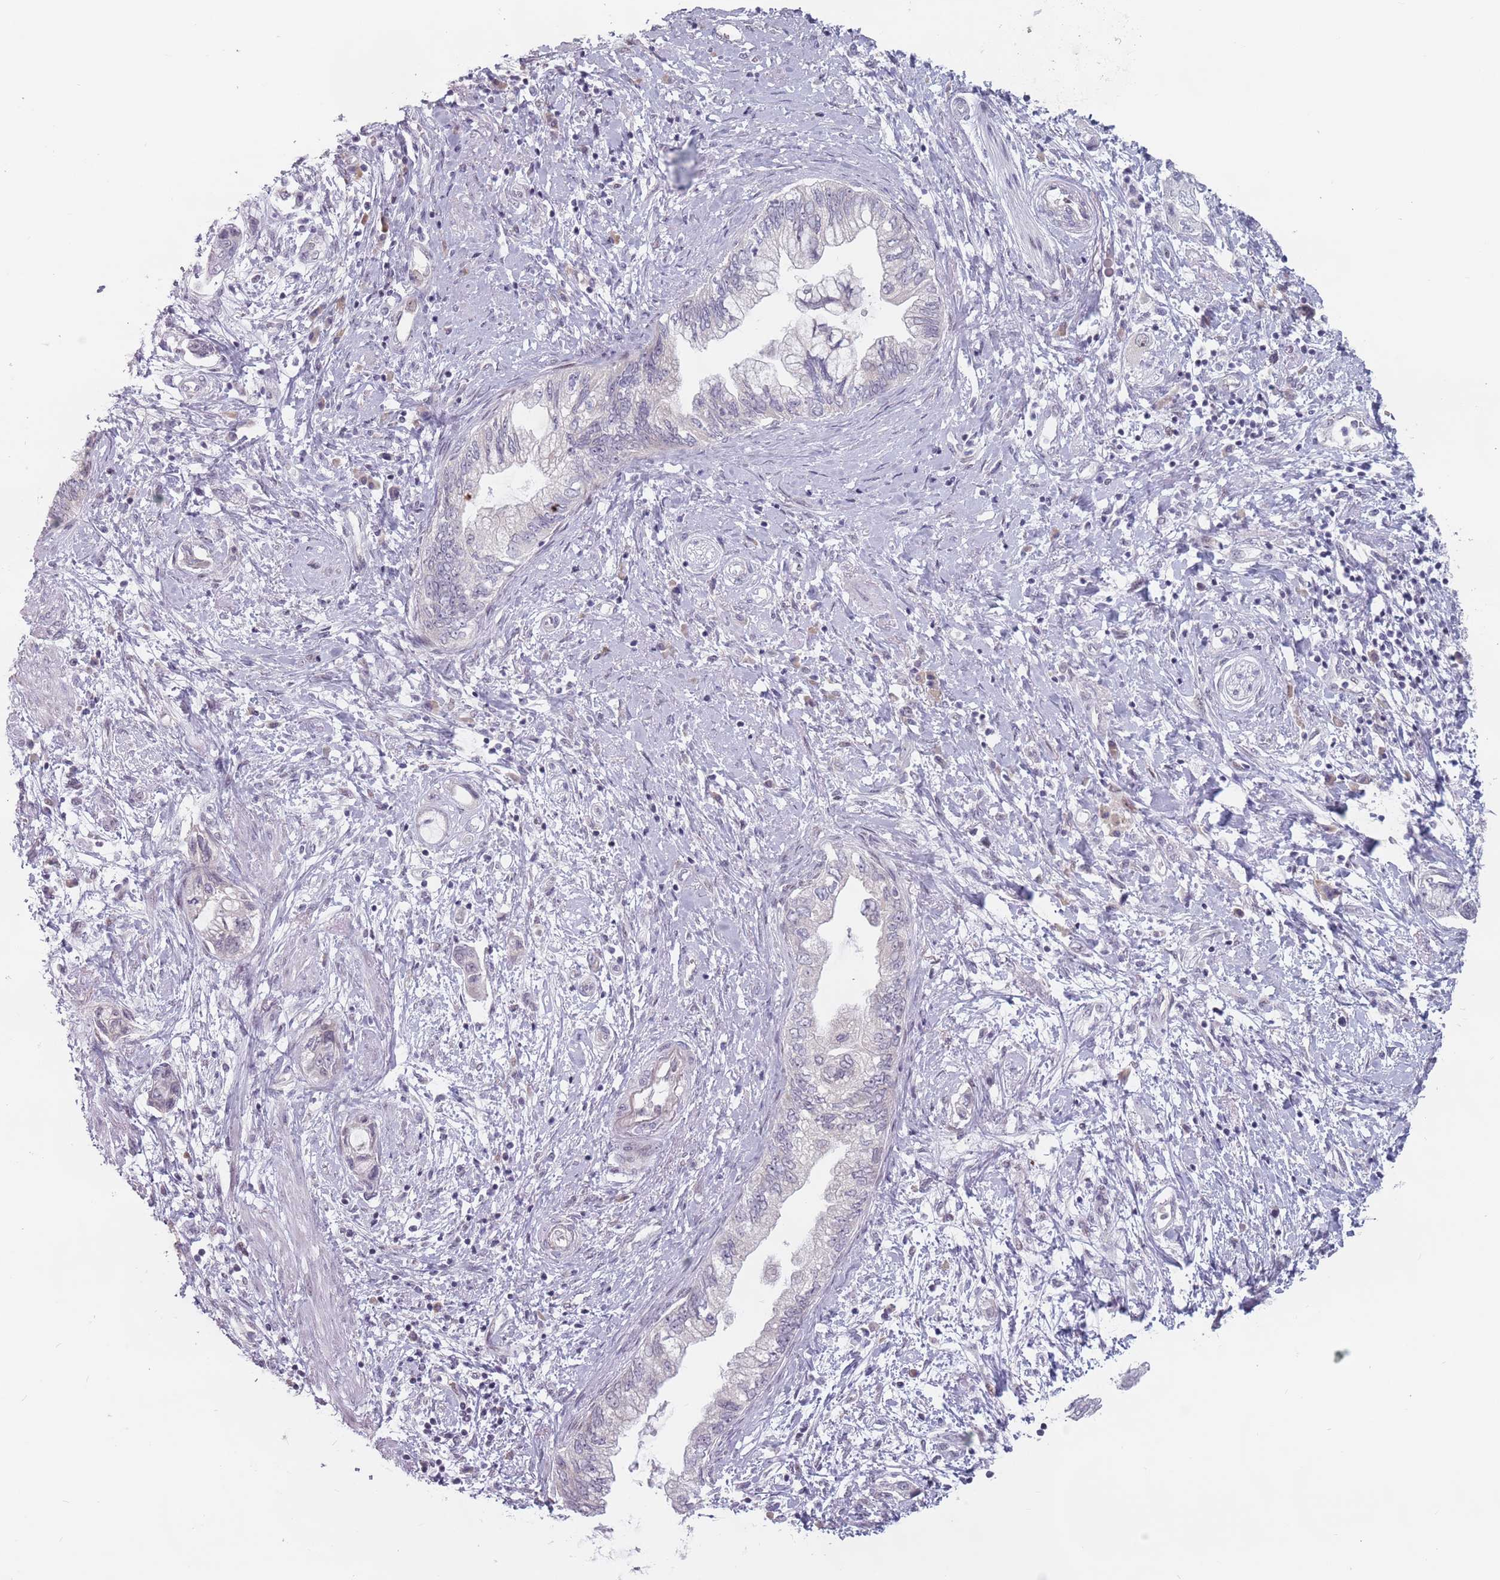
{"staining": {"intensity": "negative", "quantity": "none", "location": "none"}, "tissue": "pancreatic cancer", "cell_type": "Tumor cells", "image_type": "cancer", "snomed": [{"axis": "morphology", "description": "Adenocarcinoma, NOS"}, {"axis": "topography", "description": "Pancreas"}], "caption": "Immunohistochemical staining of human pancreatic cancer (adenocarcinoma) reveals no significant expression in tumor cells.", "gene": "PTCHD1", "patient": {"sex": "female", "age": 73}}